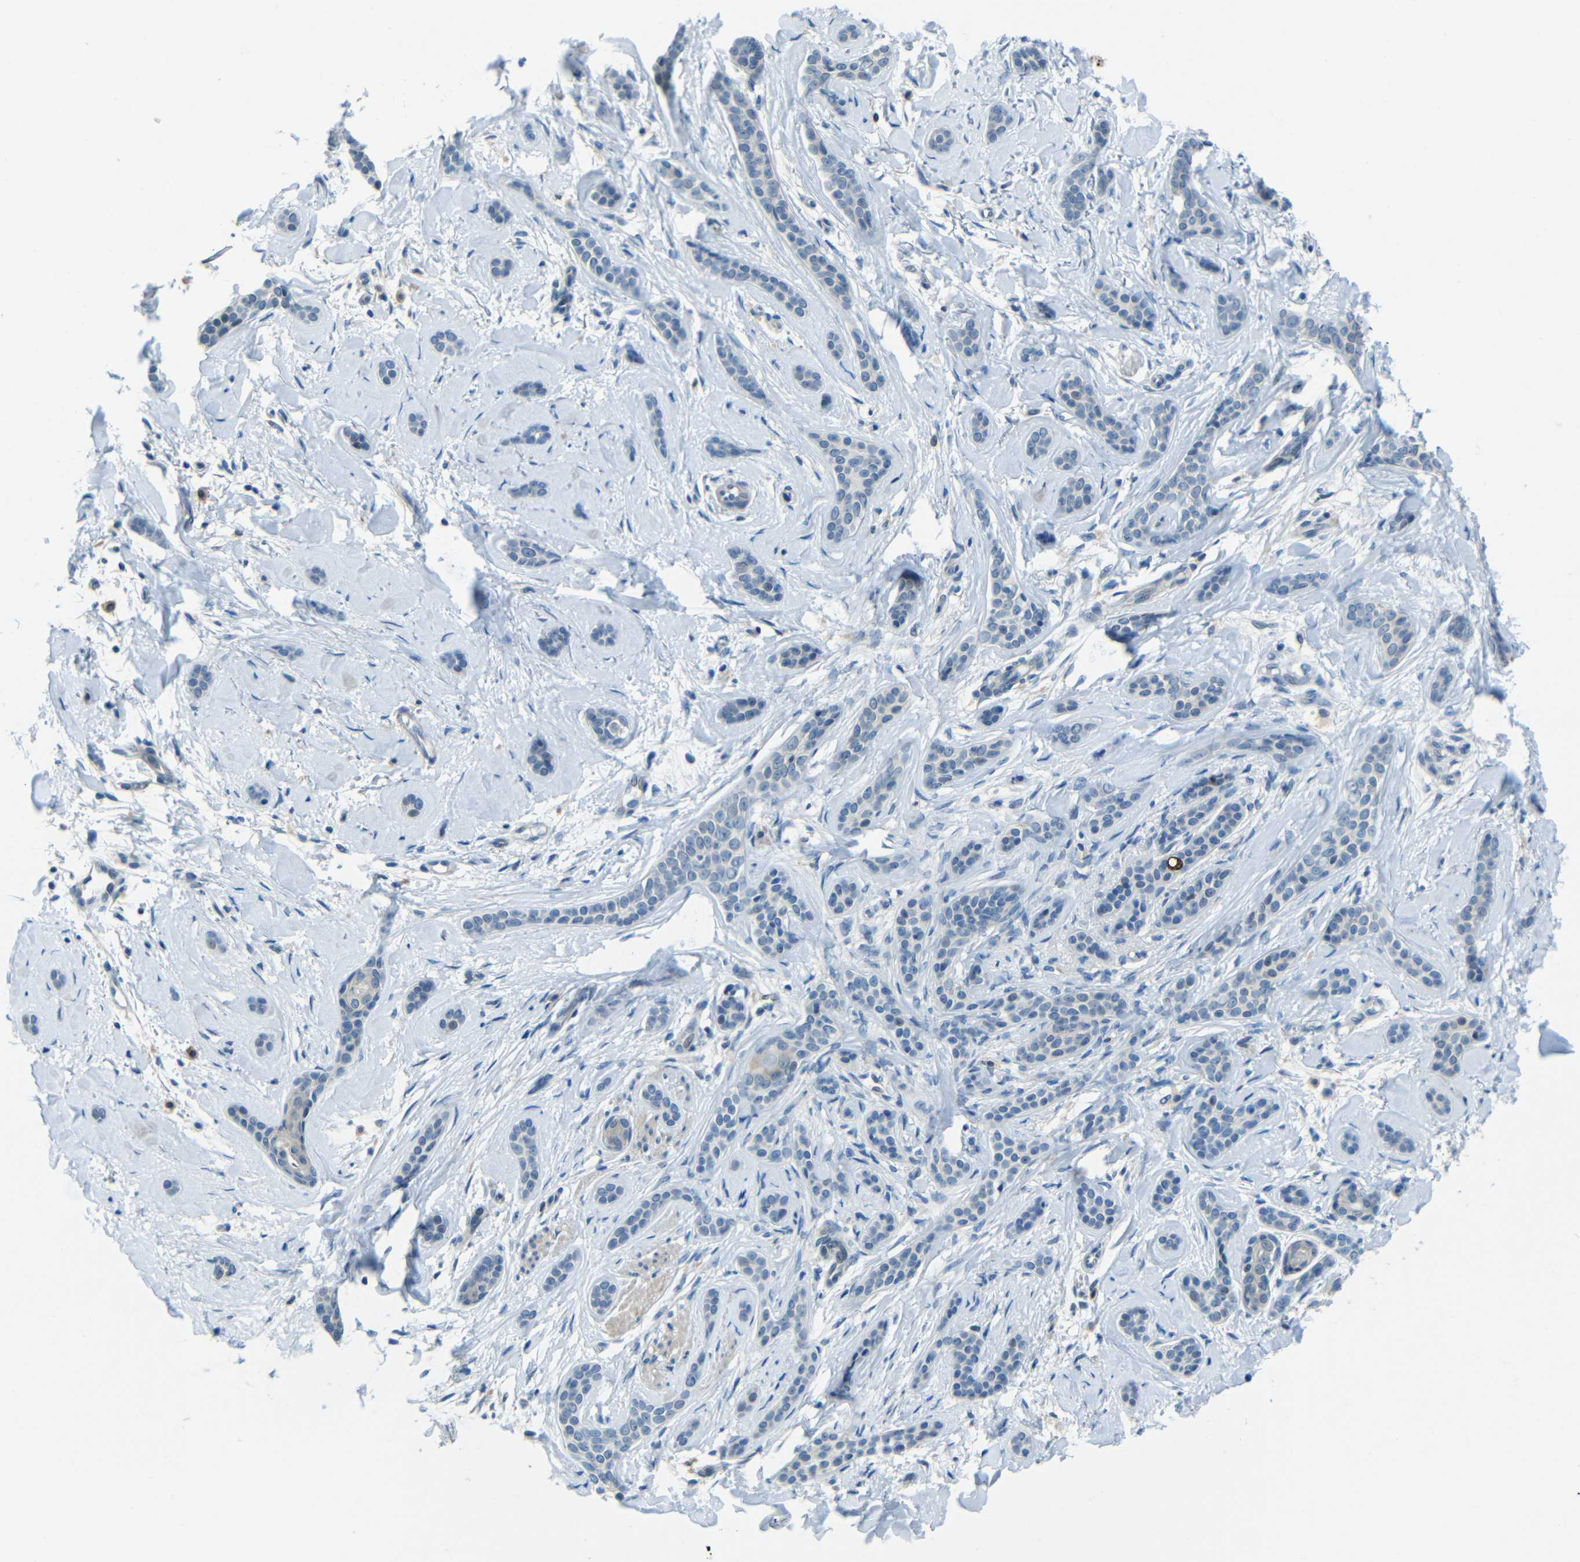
{"staining": {"intensity": "negative", "quantity": "none", "location": "none"}, "tissue": "skin cancer", "cell_type": "Tumor cells", "image_type": "cancer", "snomed": [{"axis": "morphology", "description": "Basal cell carcinoma"}, {"axis": "morphology", "description": "Adnexal tumor, benign"}, {"axis": "topography", "description": "Skin"}], "caption": "Immunohistochemical staining of skin cancer (benign adnexal tumor) reveals no significant positivity in tumor cells.", "gene": "ANKRD22", "patient": {"sex": "female", "age": 42}}